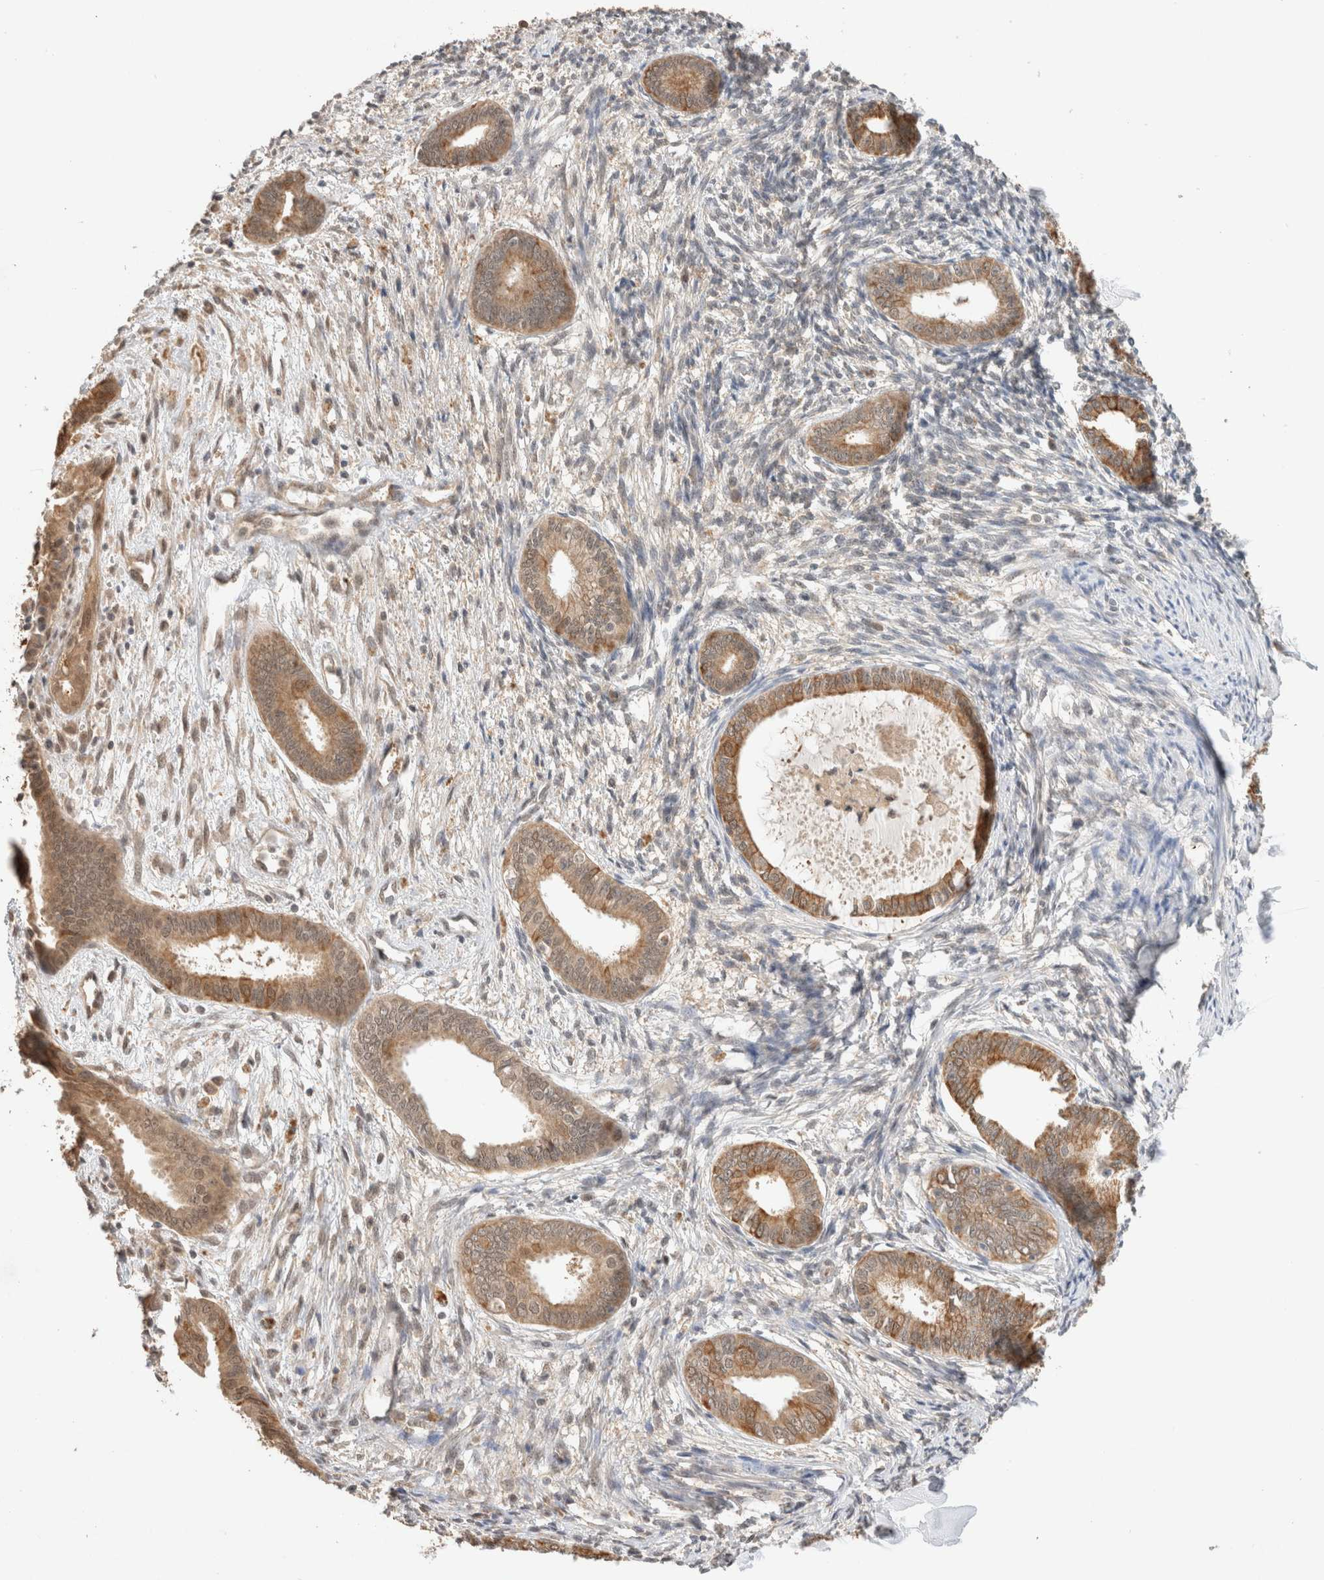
{"staining": {"intensity": "weak", "quantity": "<25%", "location": "nuclear"}, "tissue": "endometrium", "cell_type": "Cells in endometrial stroma", "image_type": "normal", "snomed": [{"axis": "morphology", "description": "Normal tissue, NOS"}, {"axis": "topography", "description": "Endometrium"}], "caption": "An immunohistochemistry (IHC) micrograph of unremarkable endometrium is shown. There is no staining in cells in endometrial stroma of endometrium. (DAB (3,3'-diaminobenzidine) IHC, high magnification).", "gene": "CA13", "patient": {"sex": "female", "age": 56}}